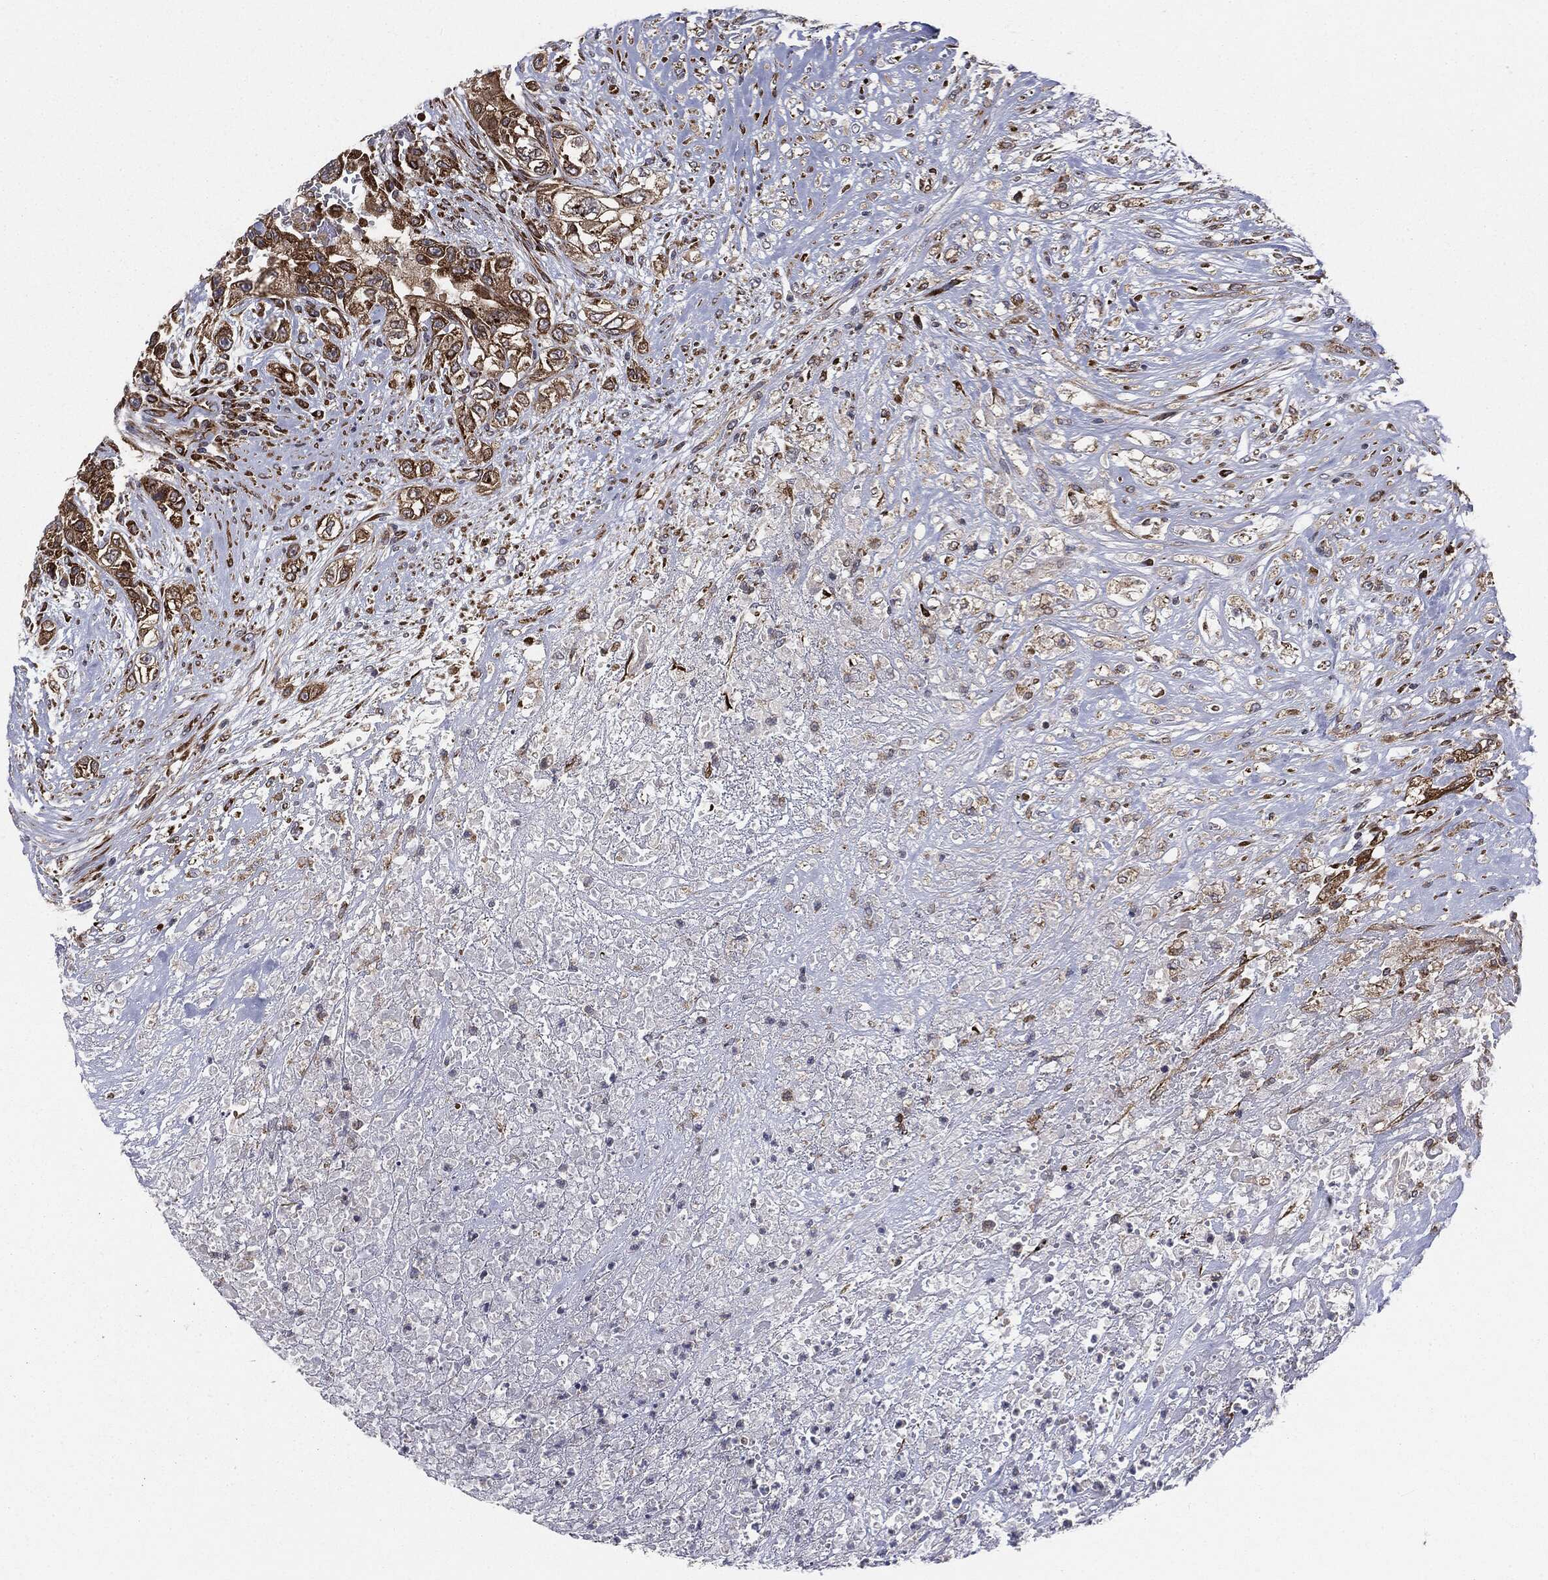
{"staining": {"intensity": "moderate", "quantity": ">75%", "location": "cytoplasmic/membranous"}, "tissue": "urothelial cancer", "cell_type": "Tumor cells", "image_type": "cancer", "snomed": [{"axis": "morphology", "description": "Urothelial carcinoma, High grade"}, {"axis": "topography", "description": "Urinary bladder"}], "caption": "A brown stain labels moderate cytoplasmic/membranous staining of a protein in urothelial carcinoma (high-grade) tumor cells.", "gene": "CYLD", "patient": {"sex": "female", "age": 56}}